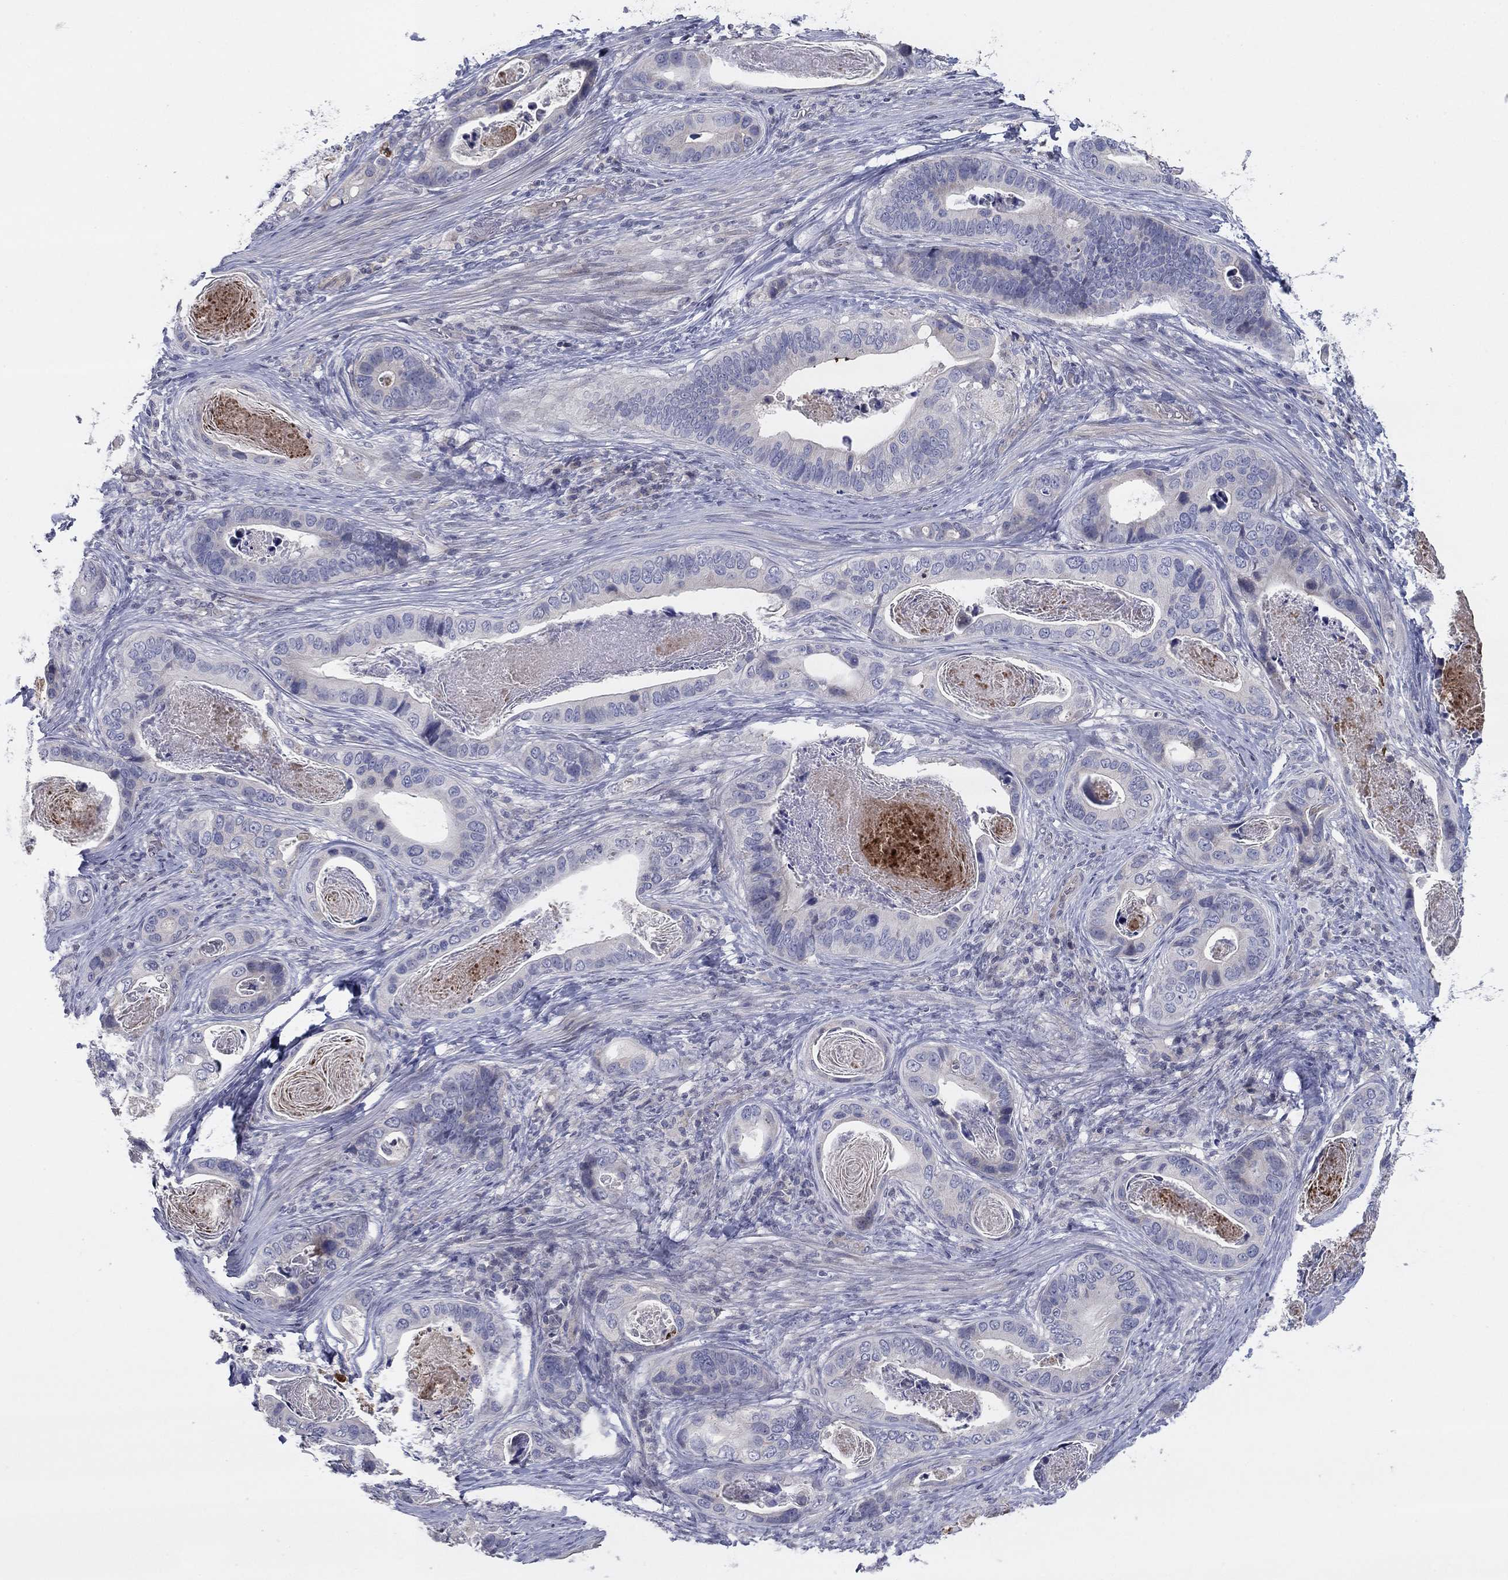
{"staining": {"intensity": "negative", "quantity": "none", "location": "none"}, "tissue": "stomach cancer", "cell_type": "Tumor cells", "image_type": "cancer", "snomed": [{"axis": "morphology", "description": "Adenocarcinoma, NOS"}, {"axis": "topography", "description": "Stomach"}], "caption": "Tumor cells show no significant protein positivity in adenocarcinoma (stomach). (DAB (3,3'-diaminobenzidine) immunohistochemistry (IHC) with hematoxylin counter stain).", "gene": "AMN1", "patient": {"sex": "male", "age": 84}}